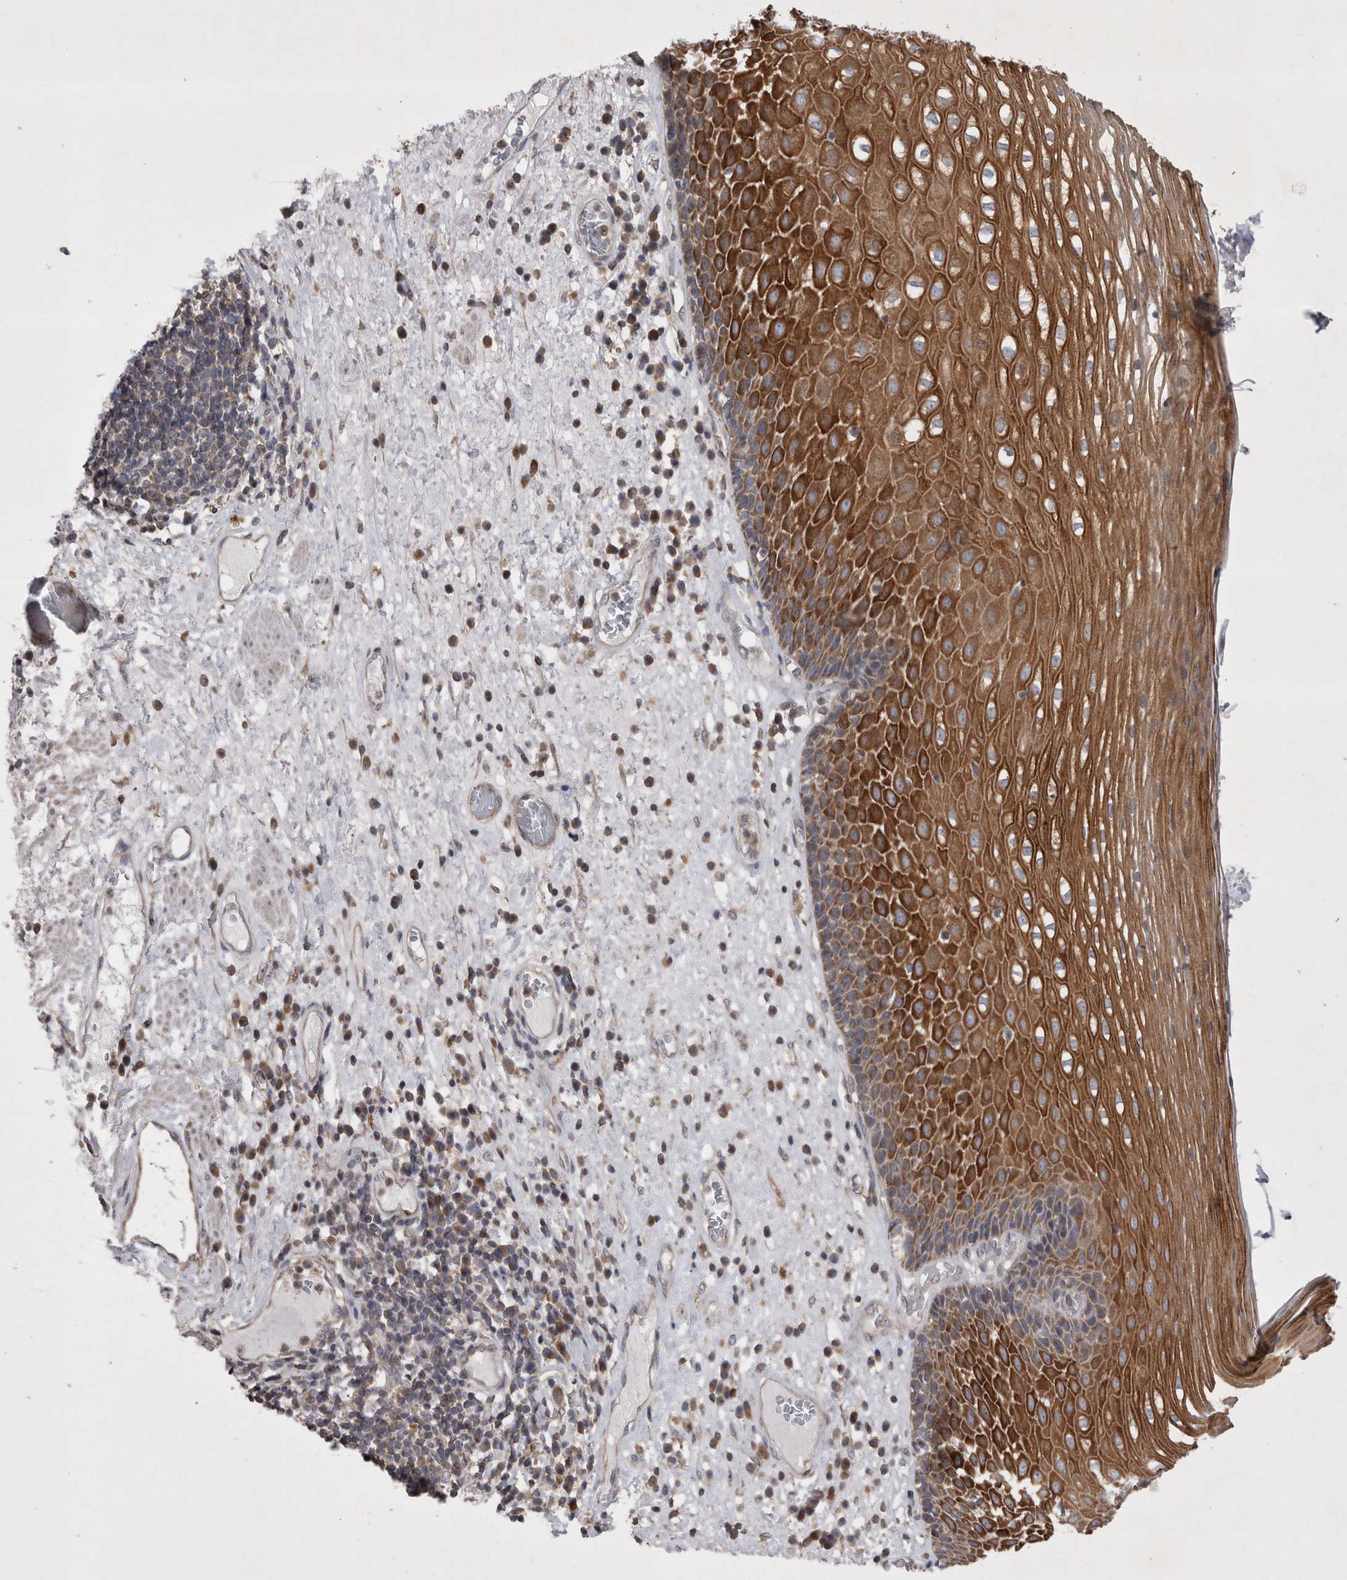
{"staining": {"intensity": "strong", "quantity": ">75%", "location": "cytoplasmic/membranous"}, "tissue": "esophagus", "cell_type": "Squamous epithelial cells", "image_type": "normal", "snomed": [{"axis": "morphology", "description": "Normal tissue, NOS"}, {"axis": "morphology", "description": "Adenocarcinoma, NOS"}, {"axis": "topography", "description": "Esophagus"}], "caption": "The immunohistochemical stain shows strong cytoplasmic/membranous positivity in squamous epithelial cells of unremarkable esophagus.", "gene": "TSPOAP1", "patient": {"sex": "male", "age": 62}}